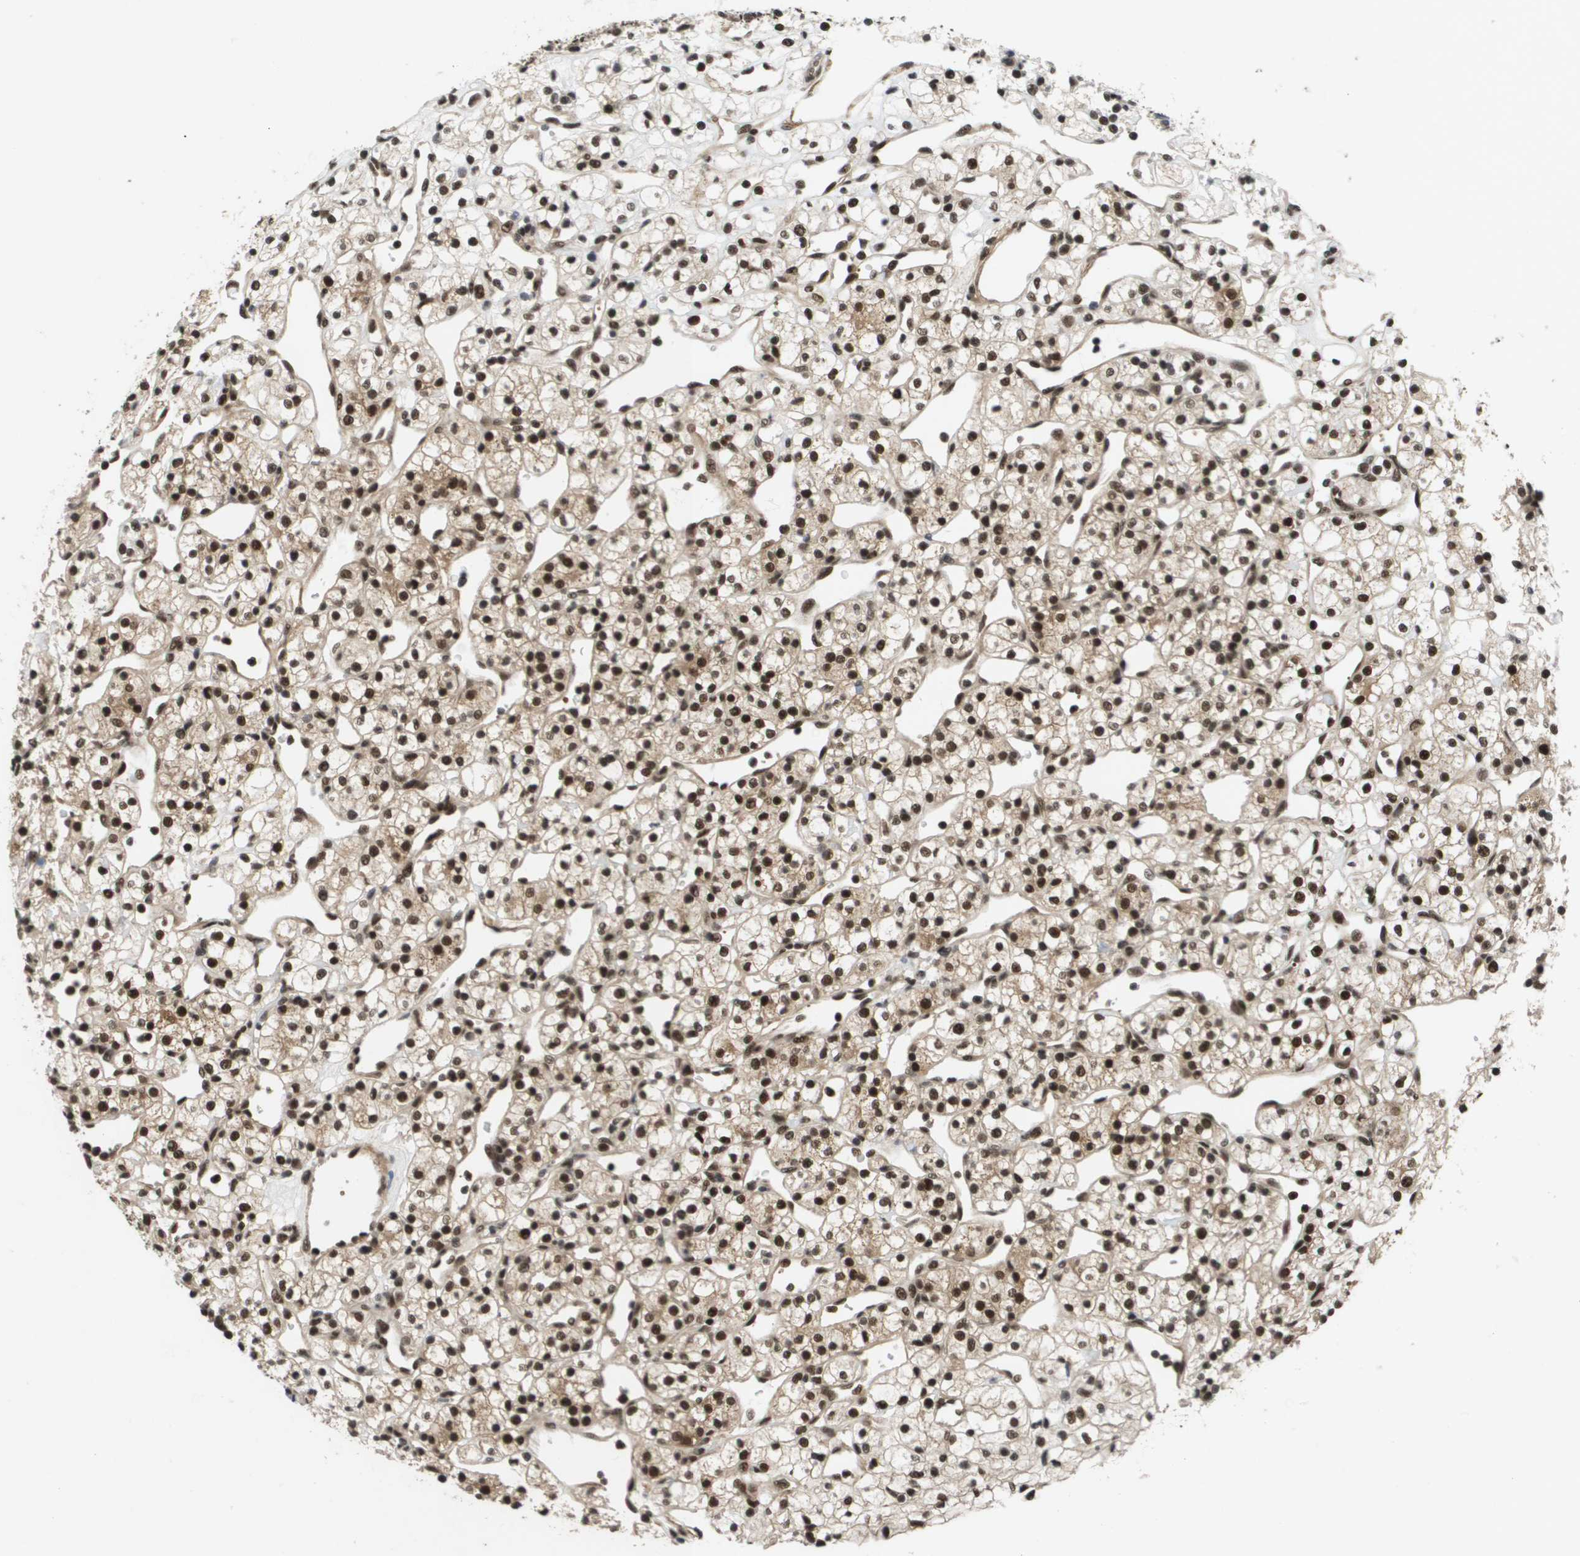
{"staining": {"intensity": "moderate", "quantity": ">75%", "location": "nuclear"}, "tissue": "renal cancer", "cell_type": "Tumor cells", "image_type": "cancer", "snomed": [{"axis": "morphology", "description": "Adenocarcinoma, NOS"}, {"axis": "topography", "description": "Kidney"}], "caption": "Human renal adenocarcinoma stained for a protein (brown) reveals moderate nuclear positive positivity in about >75% of tumor cells.", "gene": "PRCC", "patient": {"sex": "female", "age": 60}}